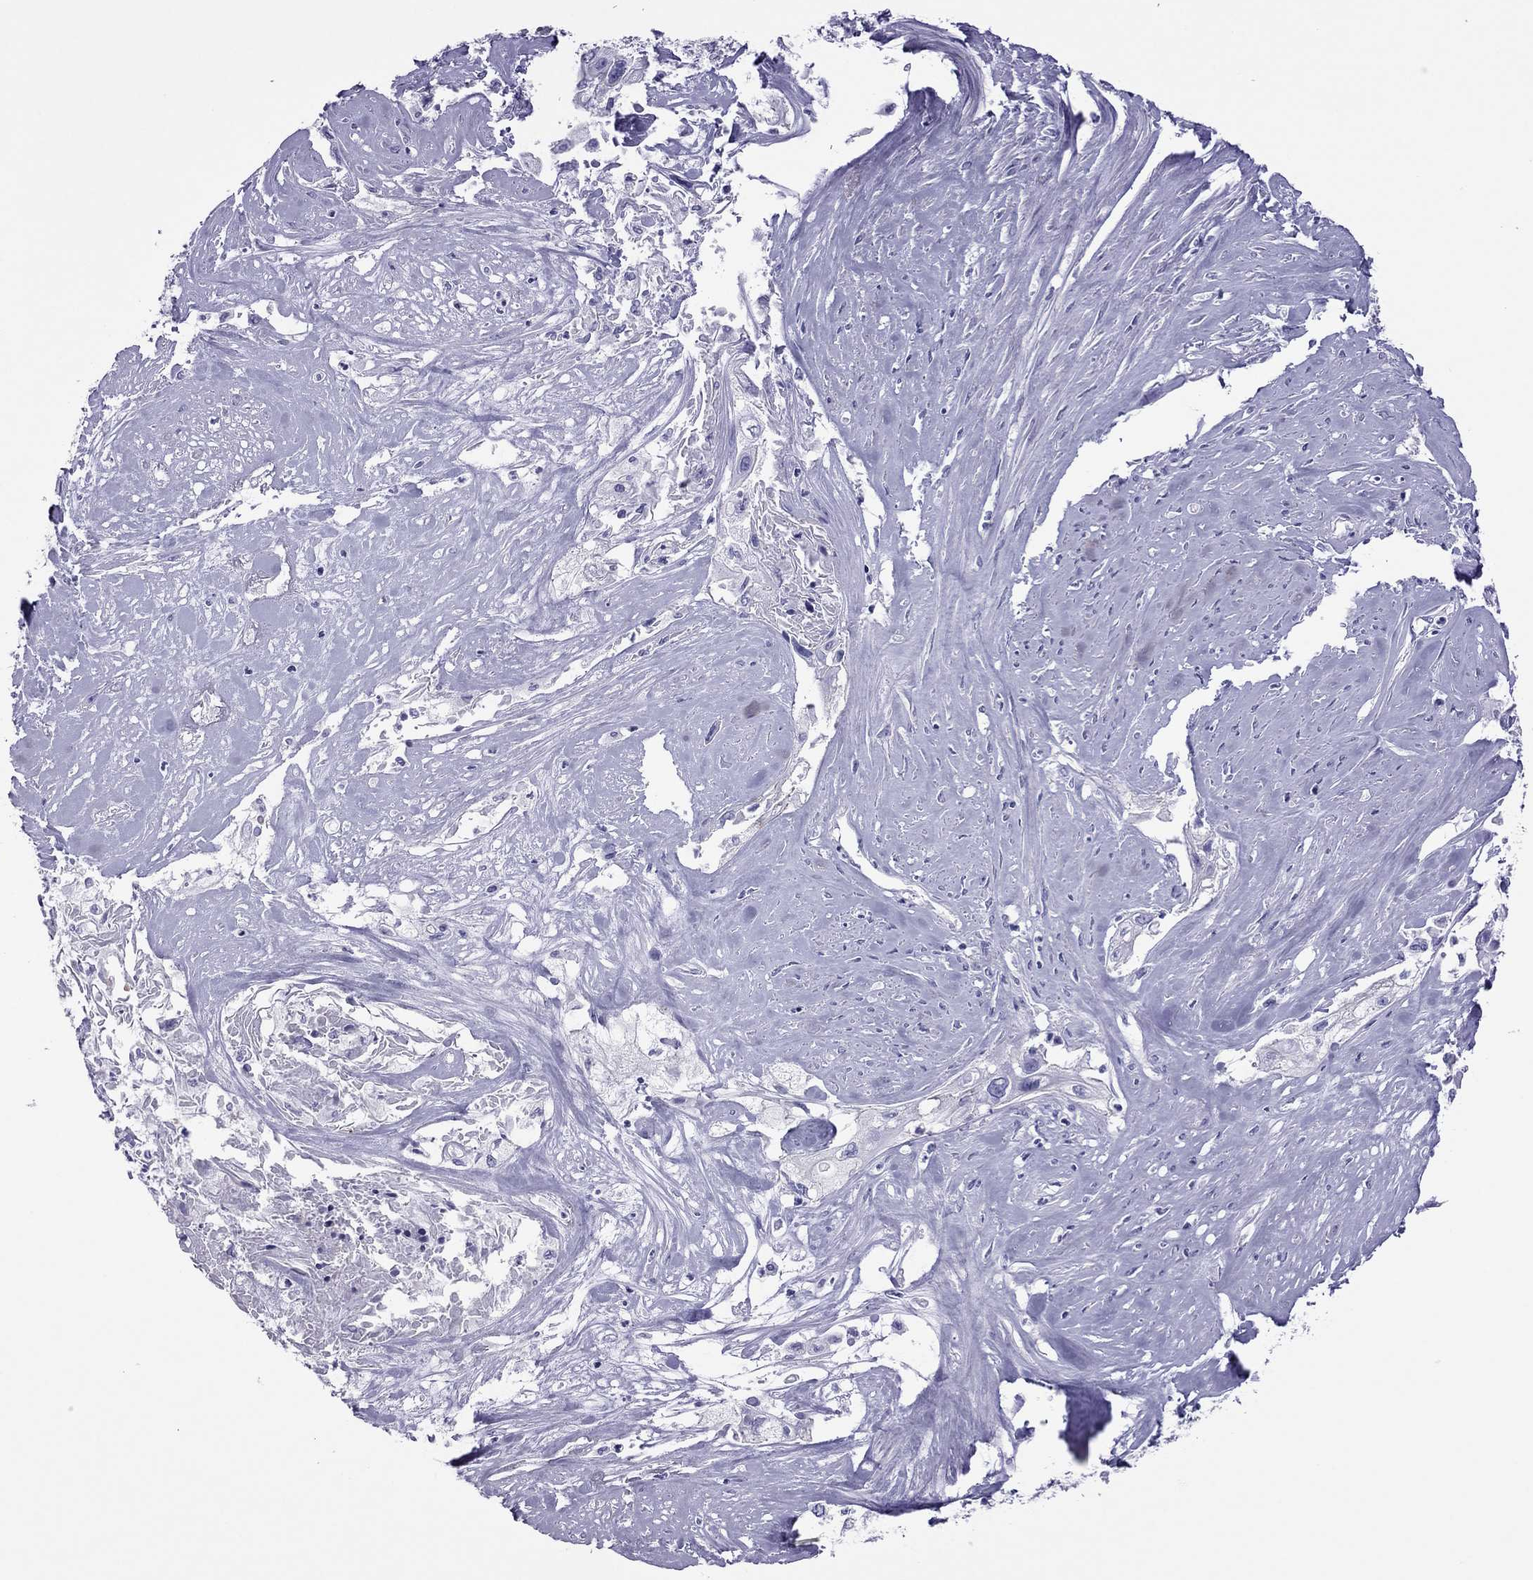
{"staining": {"intensity": "negative", "quantity": "none", "location": "none"}, "tissue": "cervical cancer", "cell_type": "Tumor cells", "image_type": "cancer", "snomed": [{"axis": "morphology", "description": "Squamous cell carcinoma, NOS"}, {"axis": "topography", "description": "Cervix"}], "caption": "This is a image of immunohistochemistry staining of squamous cell carcinoma (cervical), which shows no staining in tumor cells.", "gene": "MYL11", "patient": {"sex": "female", "age": 49}}